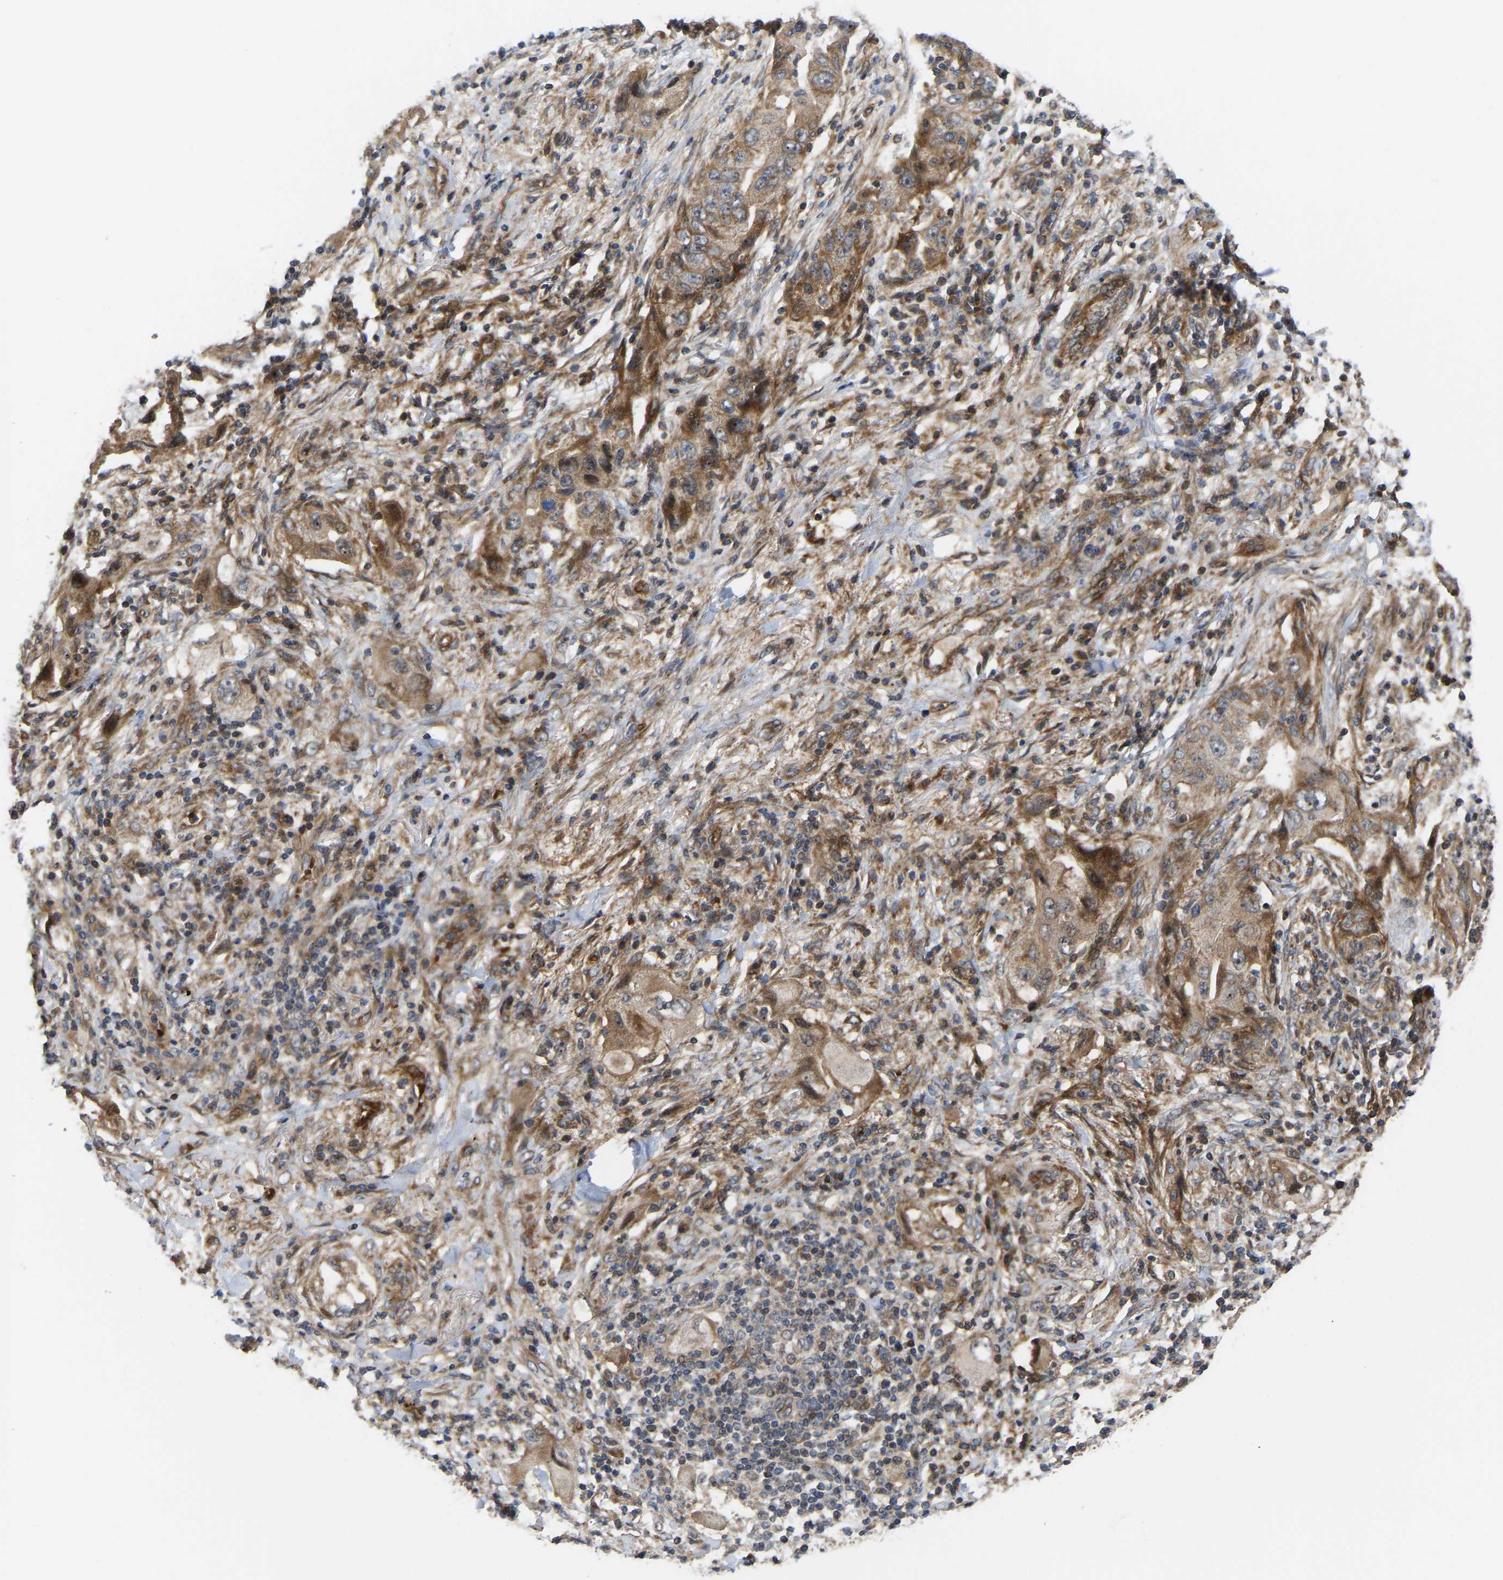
{"staining": {"intensity": "moderate", "quantity": ">75%", "location": "cytoplasmic/membranous,nuclear"}, "tissue": "lung cancer", "cell_type": "Tumor cells", "image_type": "cancer", "snomed": [{"axis": "morphology", "description": "Adenocarcinoma, NOS"}, {"axis": "topography", "description": "Lung"}], "caption": "DAB (3,3'-diaminobenzidine) immunohistochemical staining of adenocarcinoma (lung) shows moderate cytoplasmic/membranous and nuclear protein positivity in about >75% of tumor cells. (DAB = brown stain, brightfield microscopy at high magnification).", "gene": "STAU1", "patient": {"sex": "female", "age": 65}}